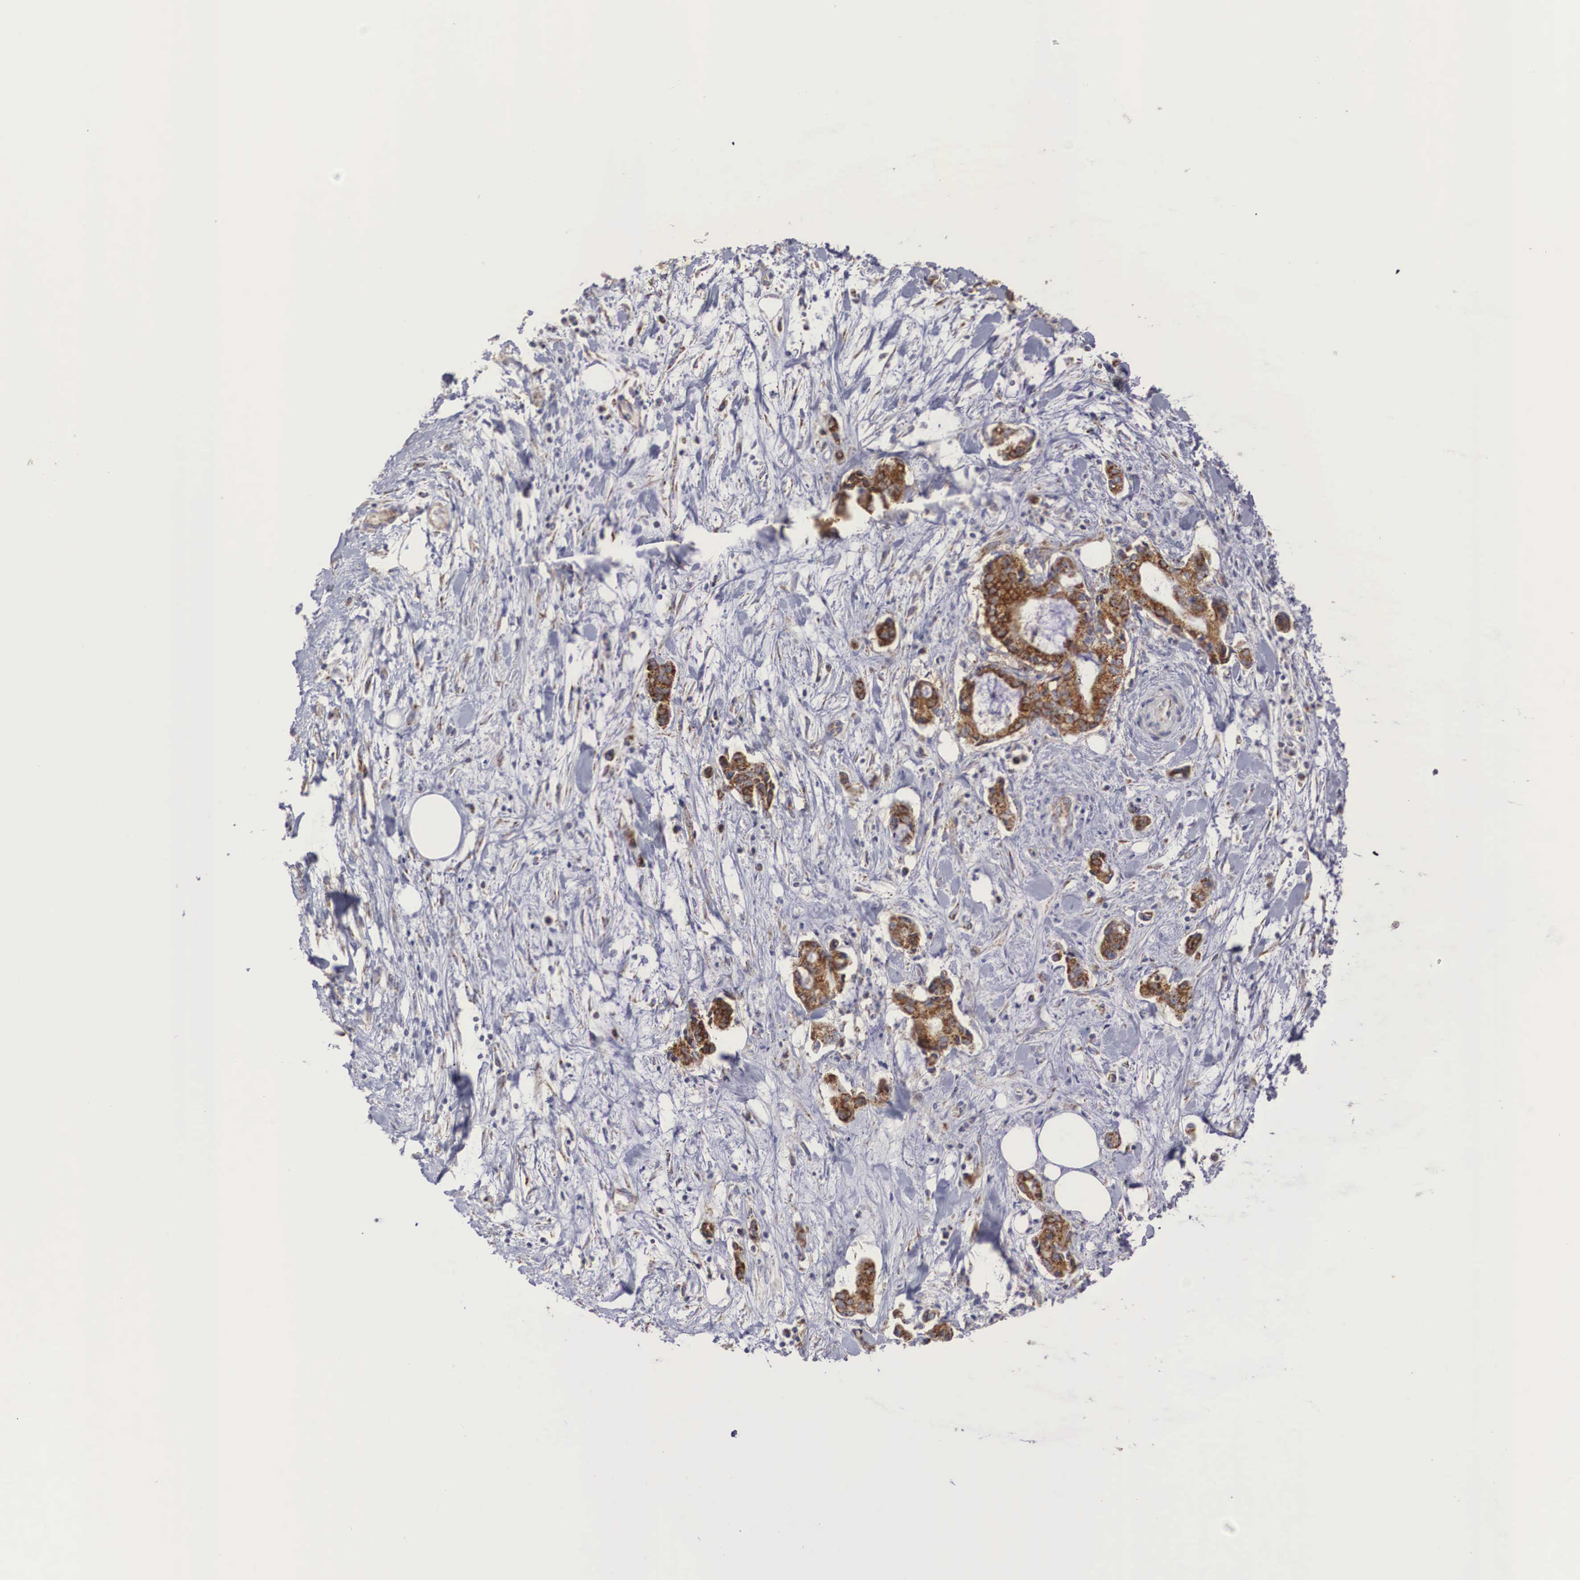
{"staining": {"intensity": "strong", "quantity": ">75%", "location": "cytoplasmic/membranous"}, "tissue": "liver cancer", "cell_type": "Tumor cells", "image_type": "cancer", "snomed": [{"axis": "morphology", "description": "Cholangiocarcinoma"}, {"axis": "topography", "description": "Liver"}], "caption": "Cholangiocarcinoma (liver) stained with a protein marker reveals strong staining in tumor cells.", "gene": "XPNPEP3", "patient": {"sex": "male", "age": 57}}